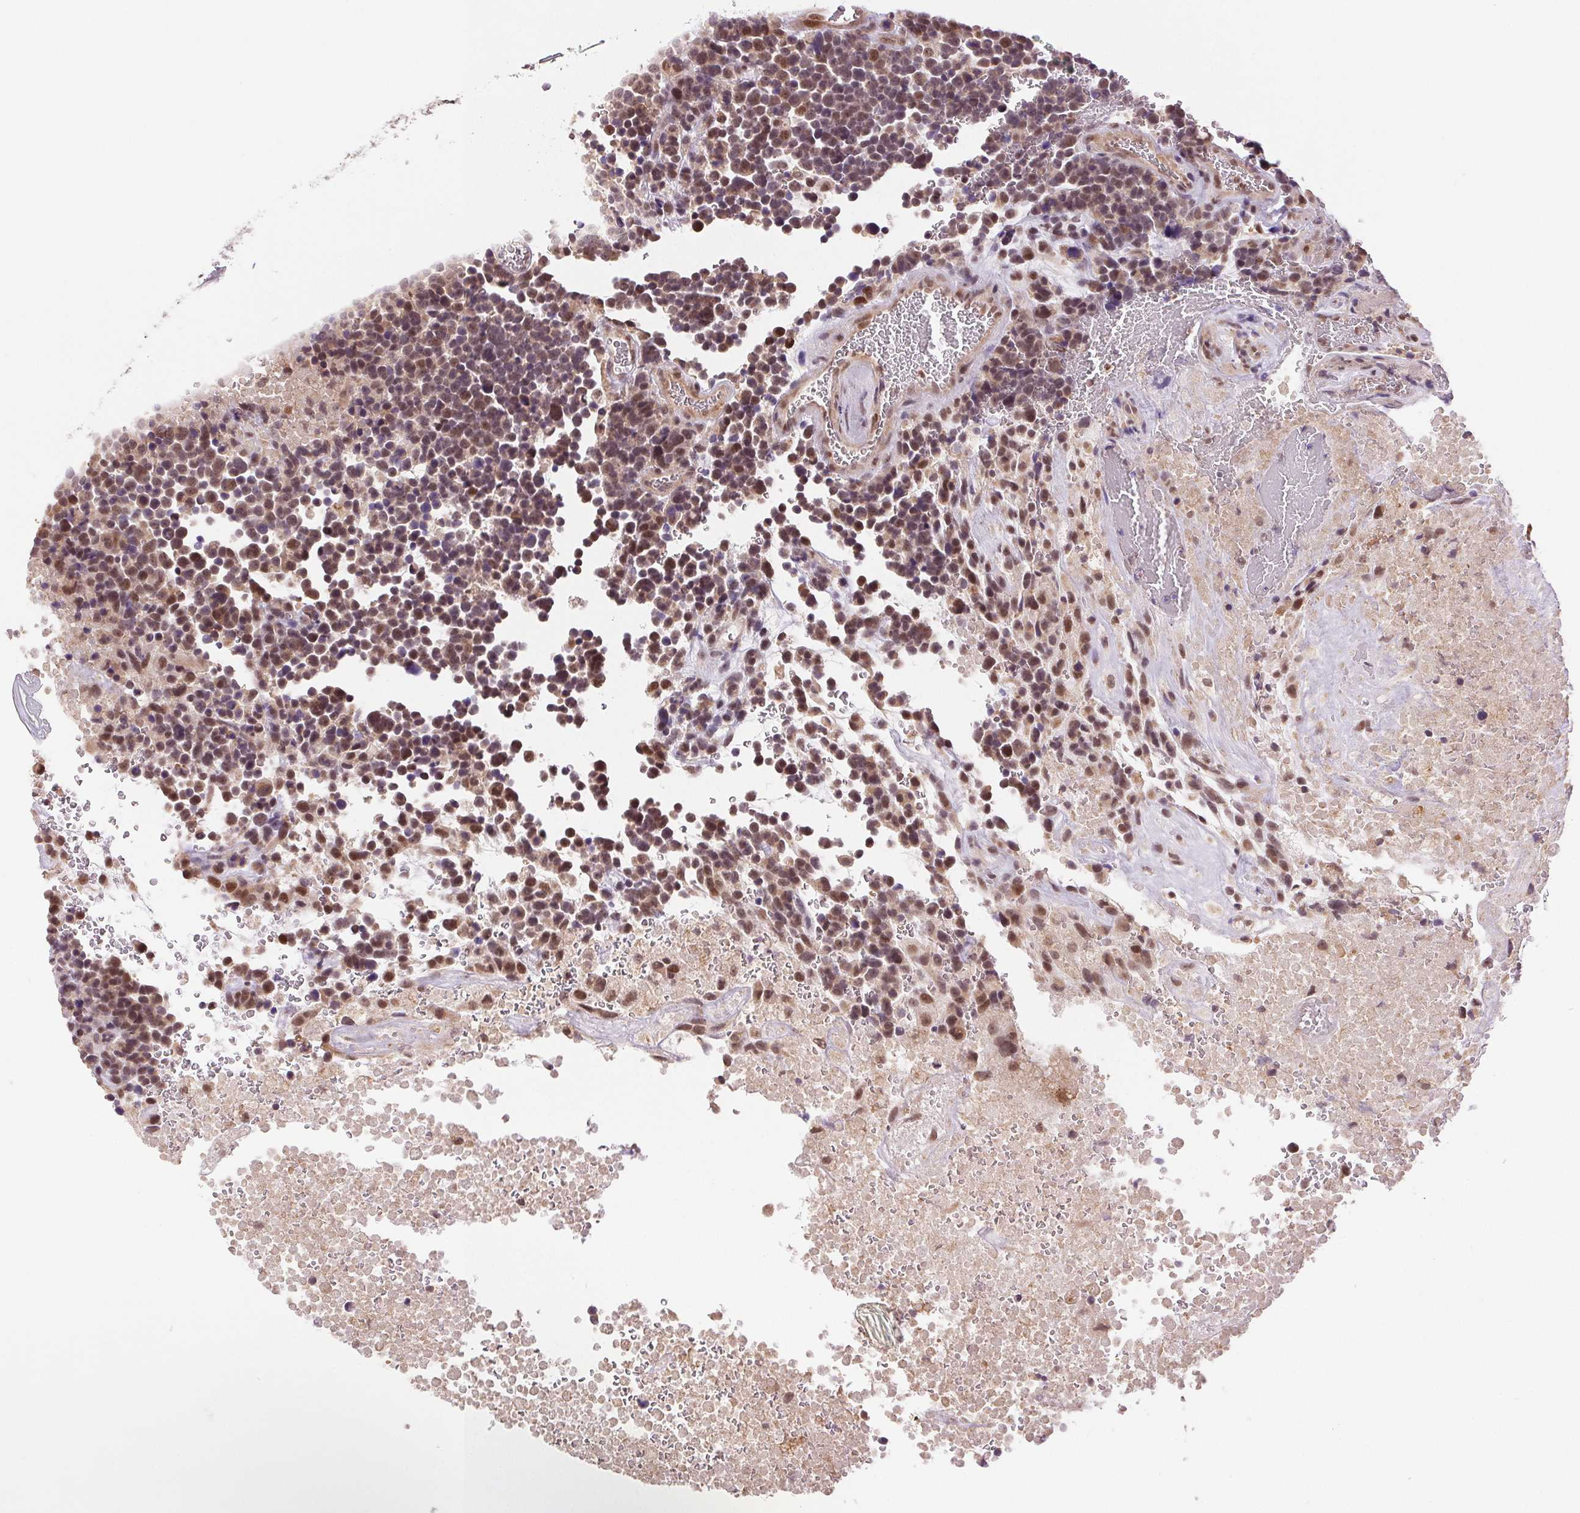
{"staining": {"intensity": "moderate", "quantity": "25%-75%", "location": "nuclear"}, "tissue": "glioma", "cell_type": "Tumor cells", "image_type": "cancer", "snomed": [{"axis": "morphology", "description": "Glioma, malignant, High grade"}, {"axis": "topography", "description": "Brain"}], "caption": "DAB immunohistochemical staining of high-grade glioma (malignant) reveals moderate nuclear protein staining in about 25%-75% of tumor cells. Nuclei are stained in blue.", "gene": "GRHL3", "patient": {"sex": "male", "age": 33}}